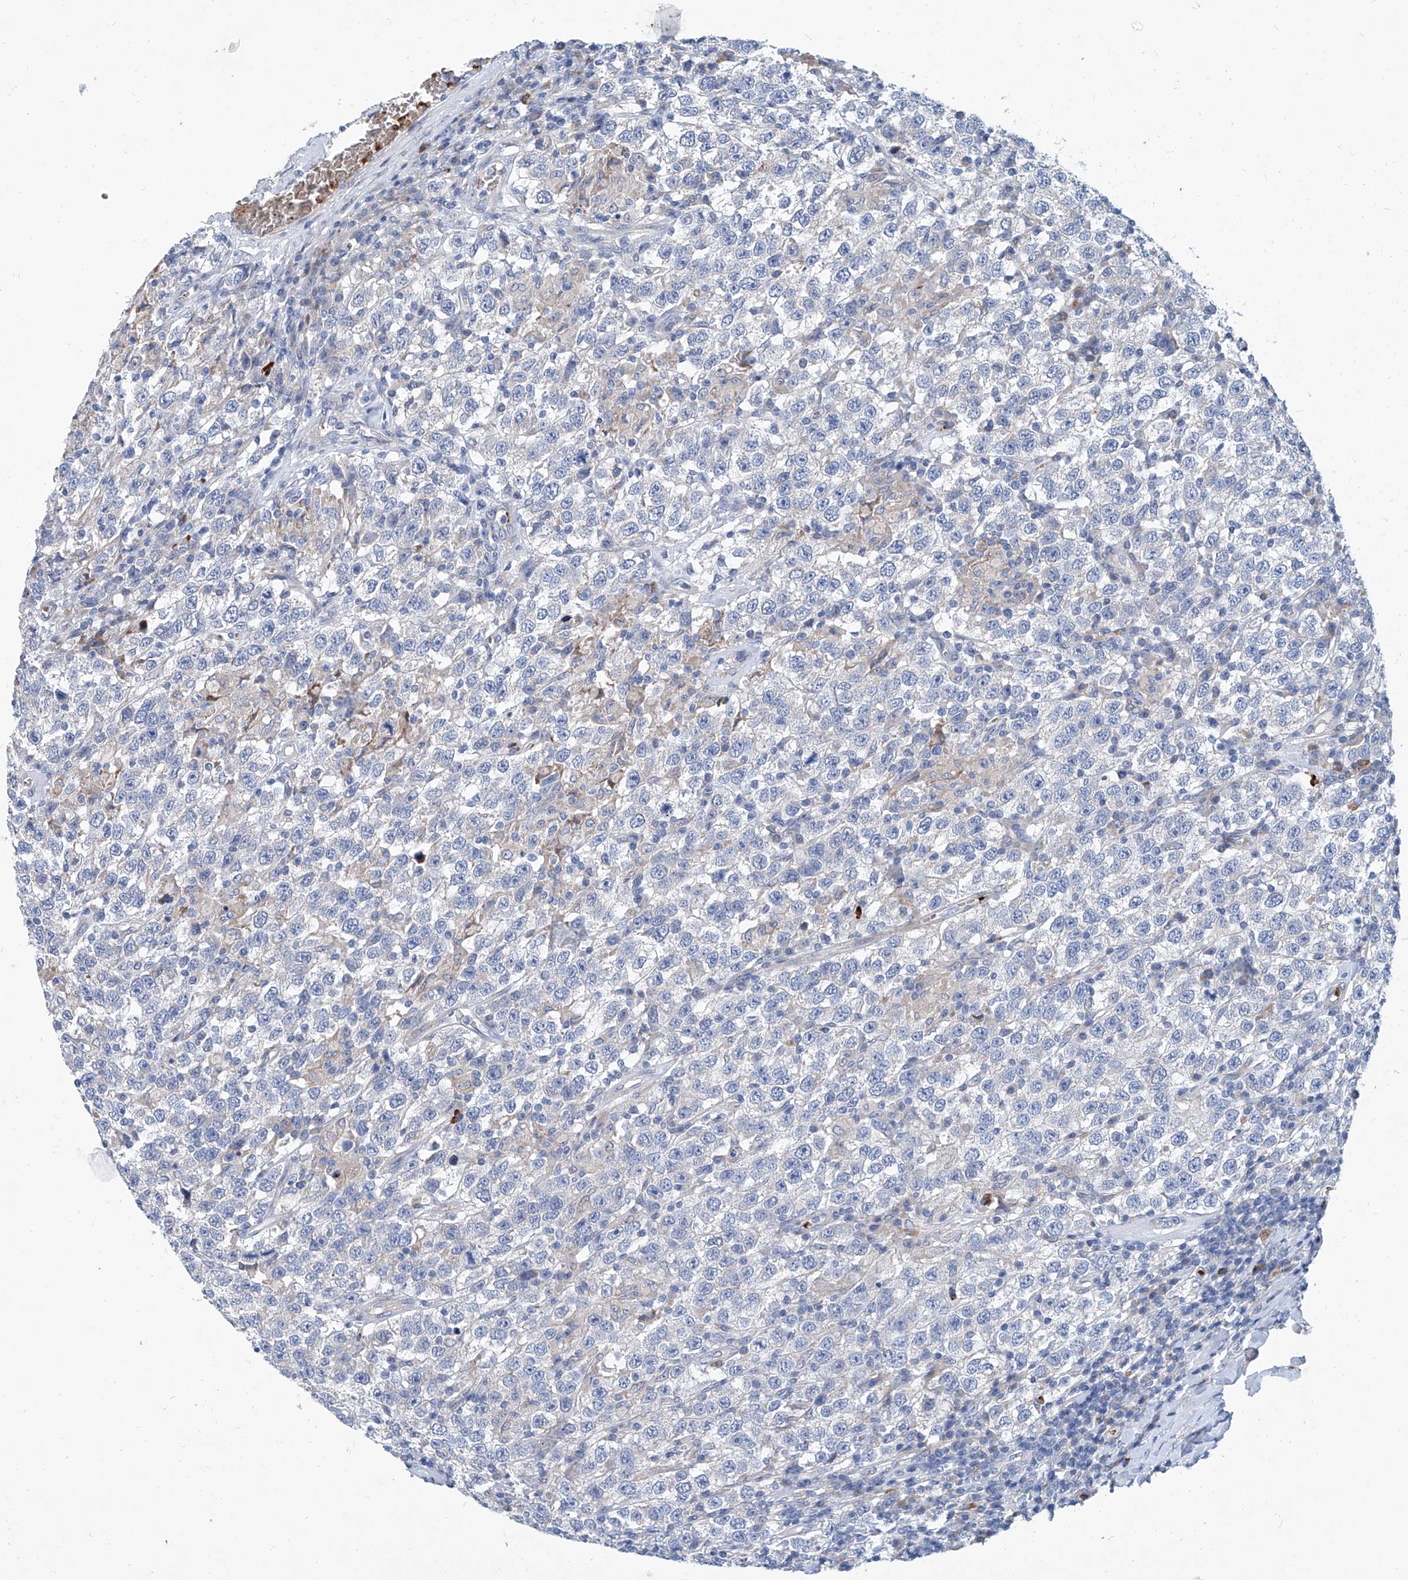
{"staining": {"intensity": "negative", "quantity": "none", "location": "none"}, "tissue": "testis cancer", "cell_type": "Tumor cells", "image_type": "cancer", "snomed": [{"axis": "morphology", "description": "Seminoma, NOS"}, {"axis": "topography", "description": "Testis"}], "caption": "Protein analysis of testis cancer (seminoma) shows no significant staining in tumor cells. (Brightfield microscopy of DAB immunohistochemistry (IHC) at high magnification).", "gene": "FPR2", "patient": {"sex": "male", "age": 41}}